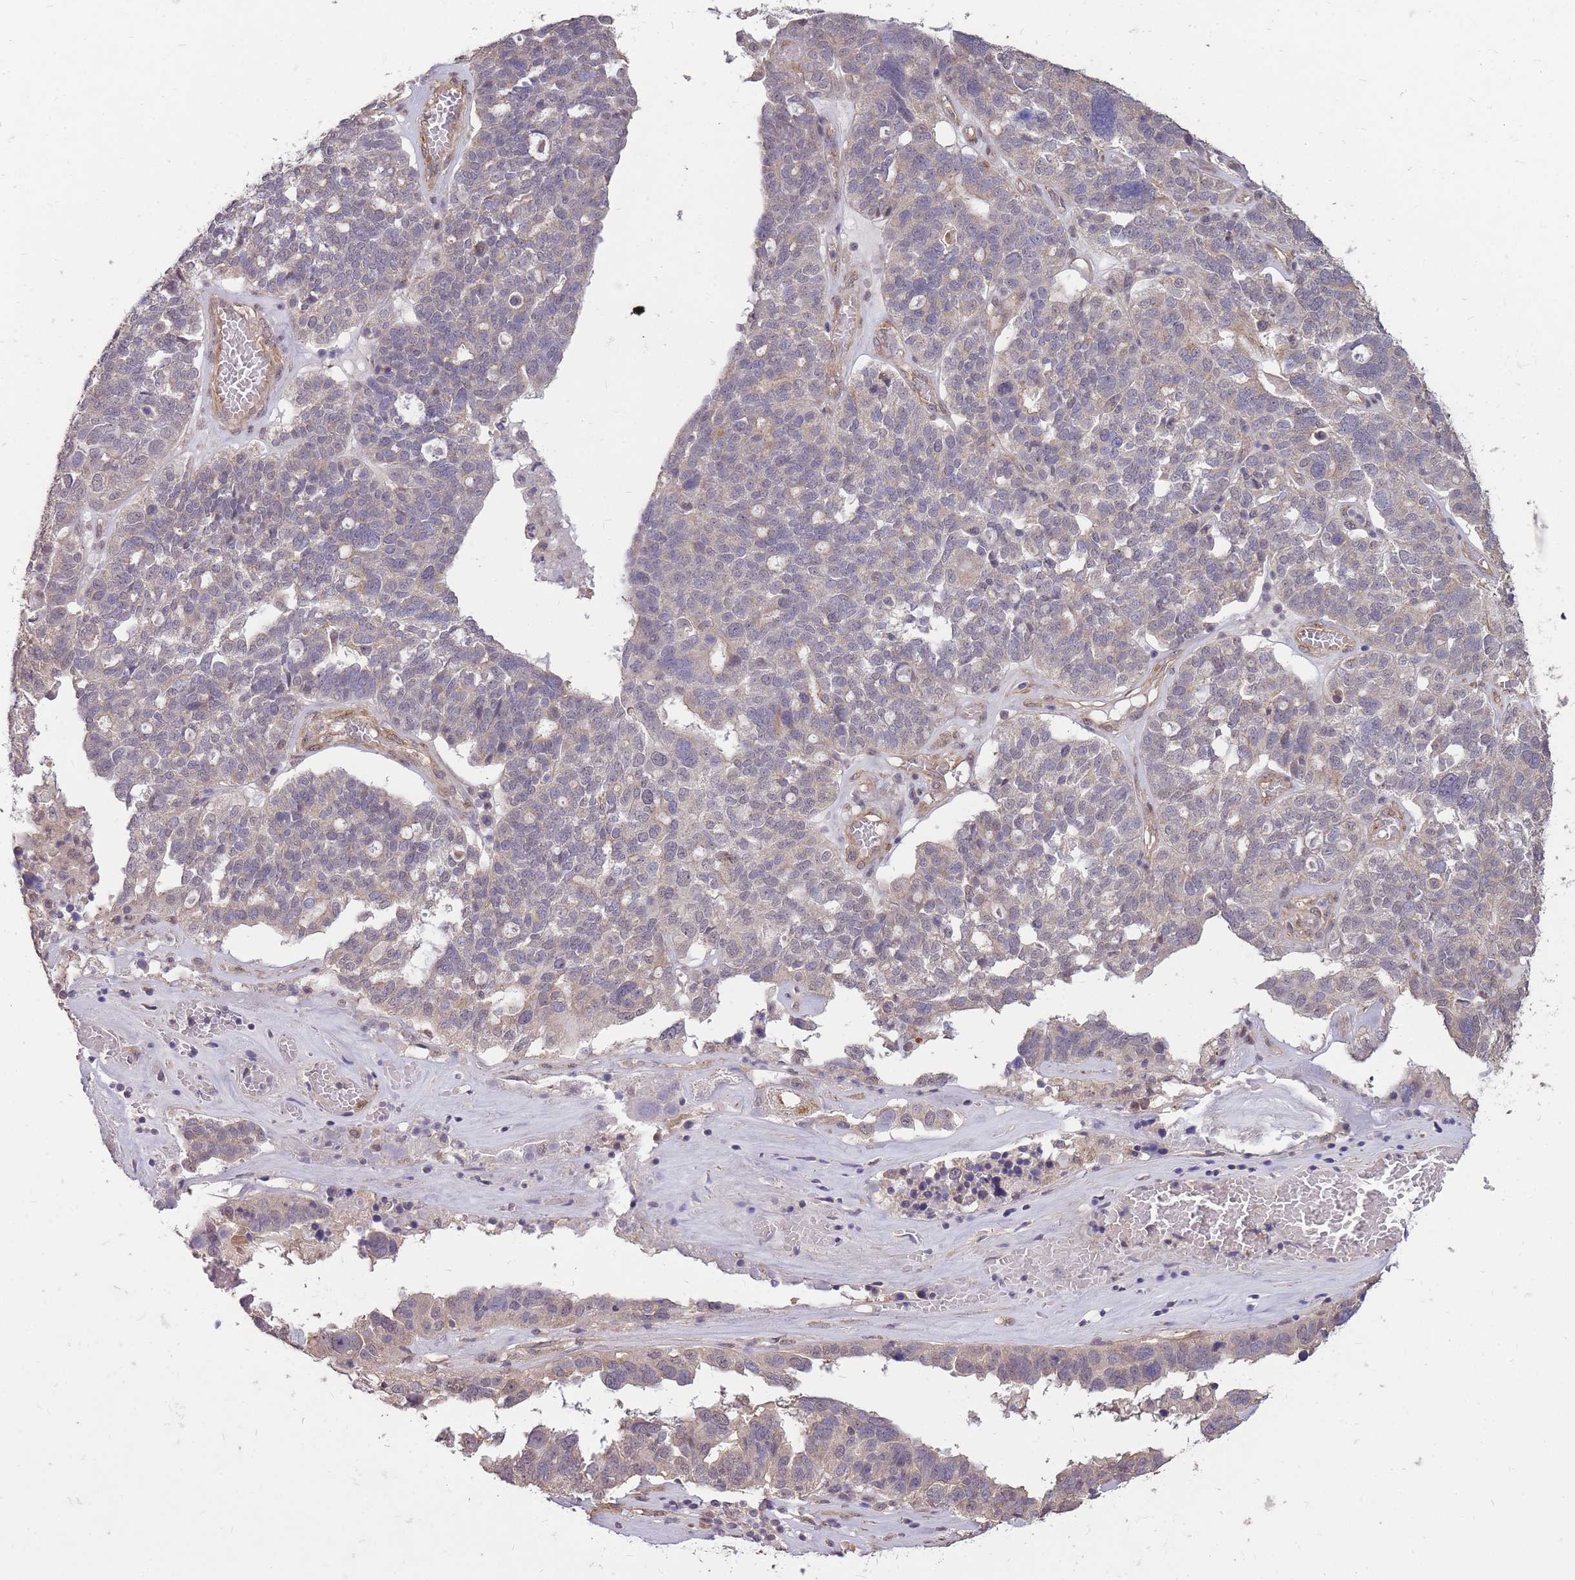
{"staining": {"intensity": "negative", "quantity": "none", "location": "none"}, "tissue": "ovarian cancer", "cell_type": "Tumor cells", "image_type": "cancer", "snomed": [{"axis": "morphology", "description": "Cystadenocarcinoma, serous, NOS"}, {"axis": "topography", "description": "Ovary"}], "caption": "Tumor cells show no significant protein staining in ovarian serous cystadenocarcinoma.", "gene": "DYNC1LI2", "patient": {"sex": "female", "age": 59}}